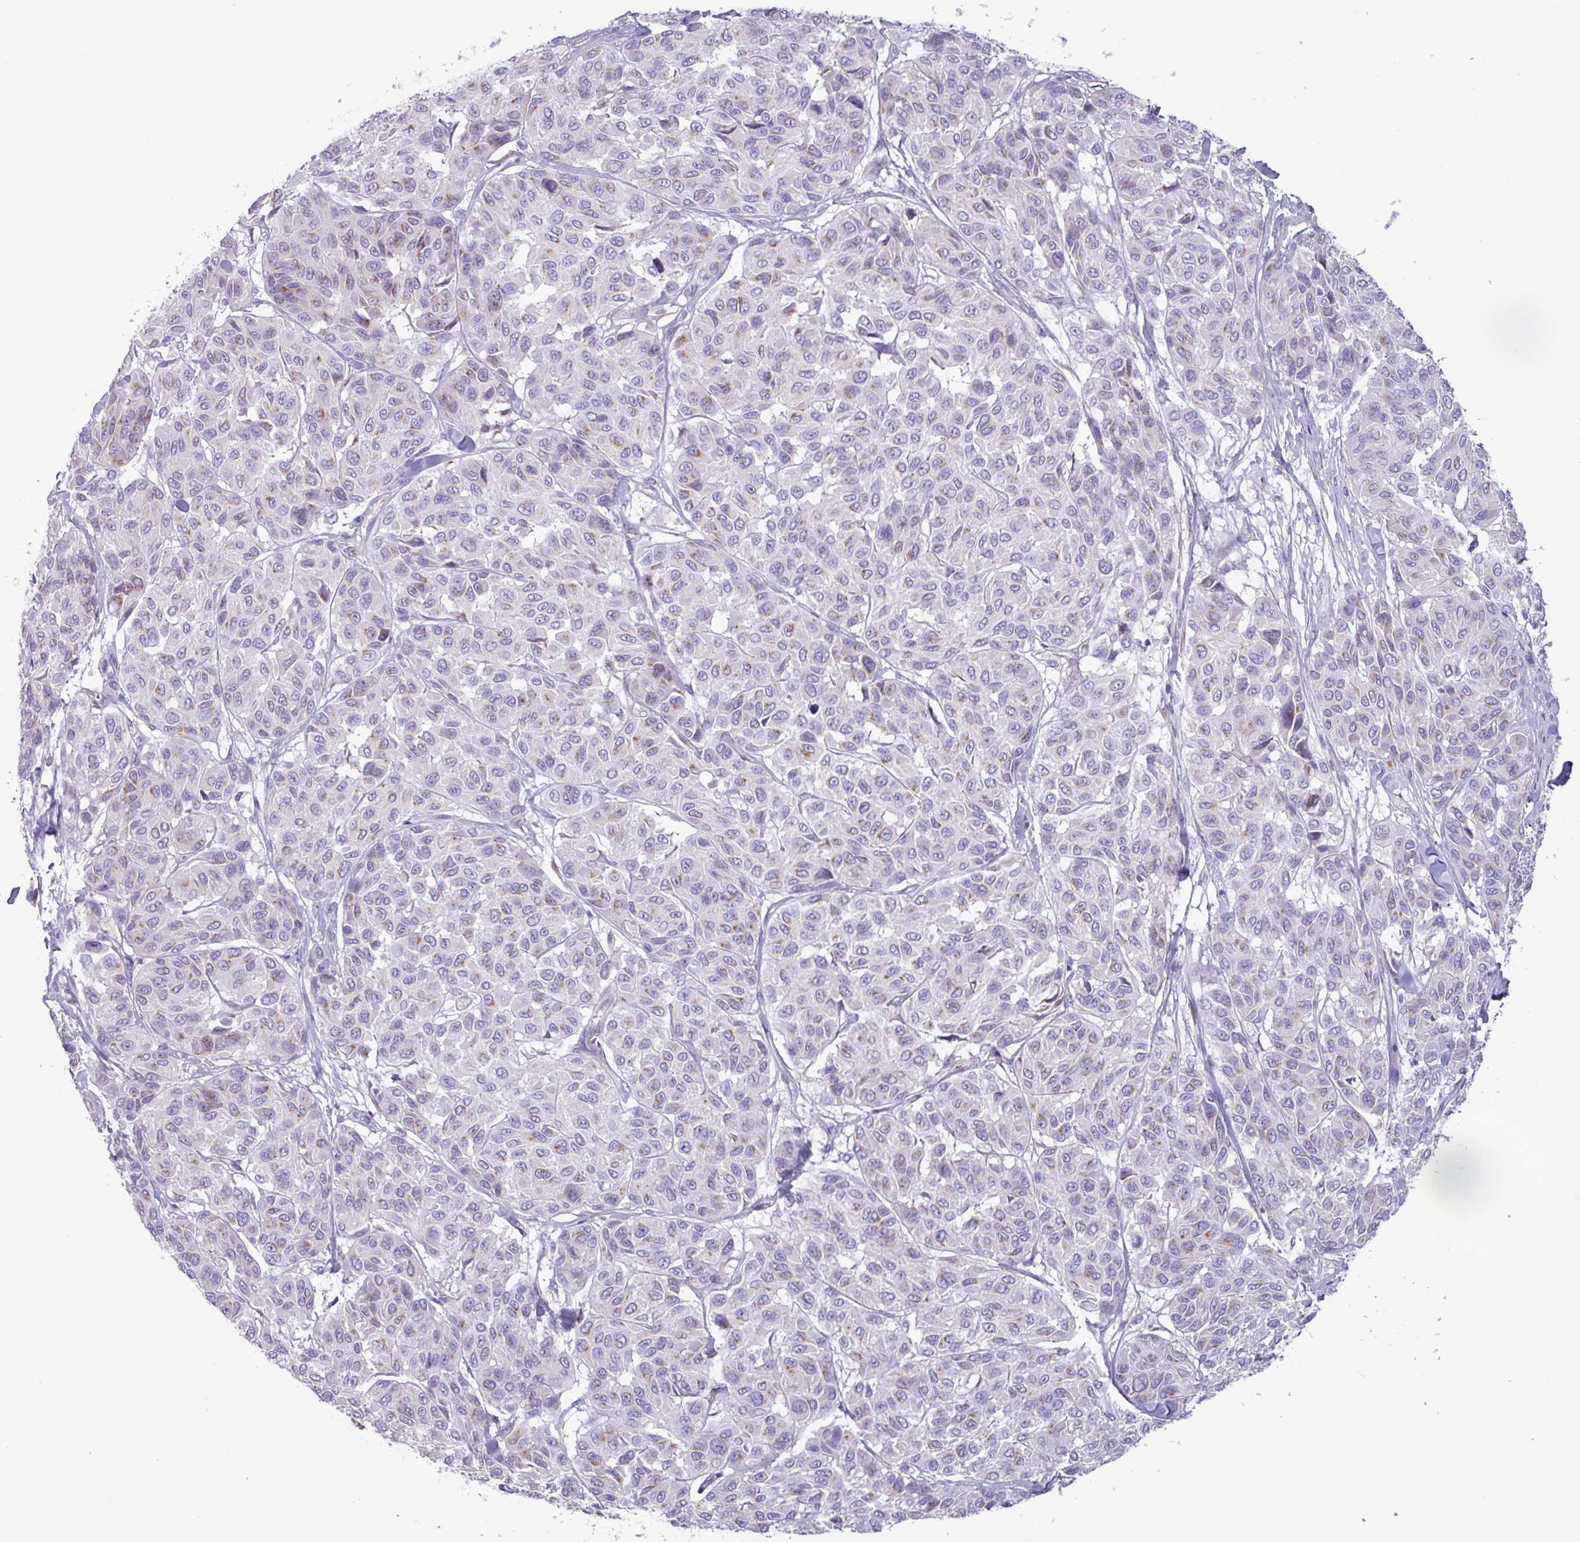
{"staining": {"intensity": "weak", "quantity": "25%-75%", "location": "cytoplasmic/membranous"}, "tissue": "melanoma", "cell_type": "Tumor cells", "image_type": "cancer", "snomed": [{"axis": "morphology", "description": "Malignant melanoma, NOS"}, {"axis": "topography", "description": "Skin"}], "caption": "High-magnification brightfield microscopy of malignant melanoma stained with DAB (brown) and counterstained with hematoxylin (blue). tumor cells exhibit weak cytoplasmic/membranous positivity is appreciated in about25%-75% of cells.", "gene": "STIMATE", "patient": {"sex": "female", "age": 66}}